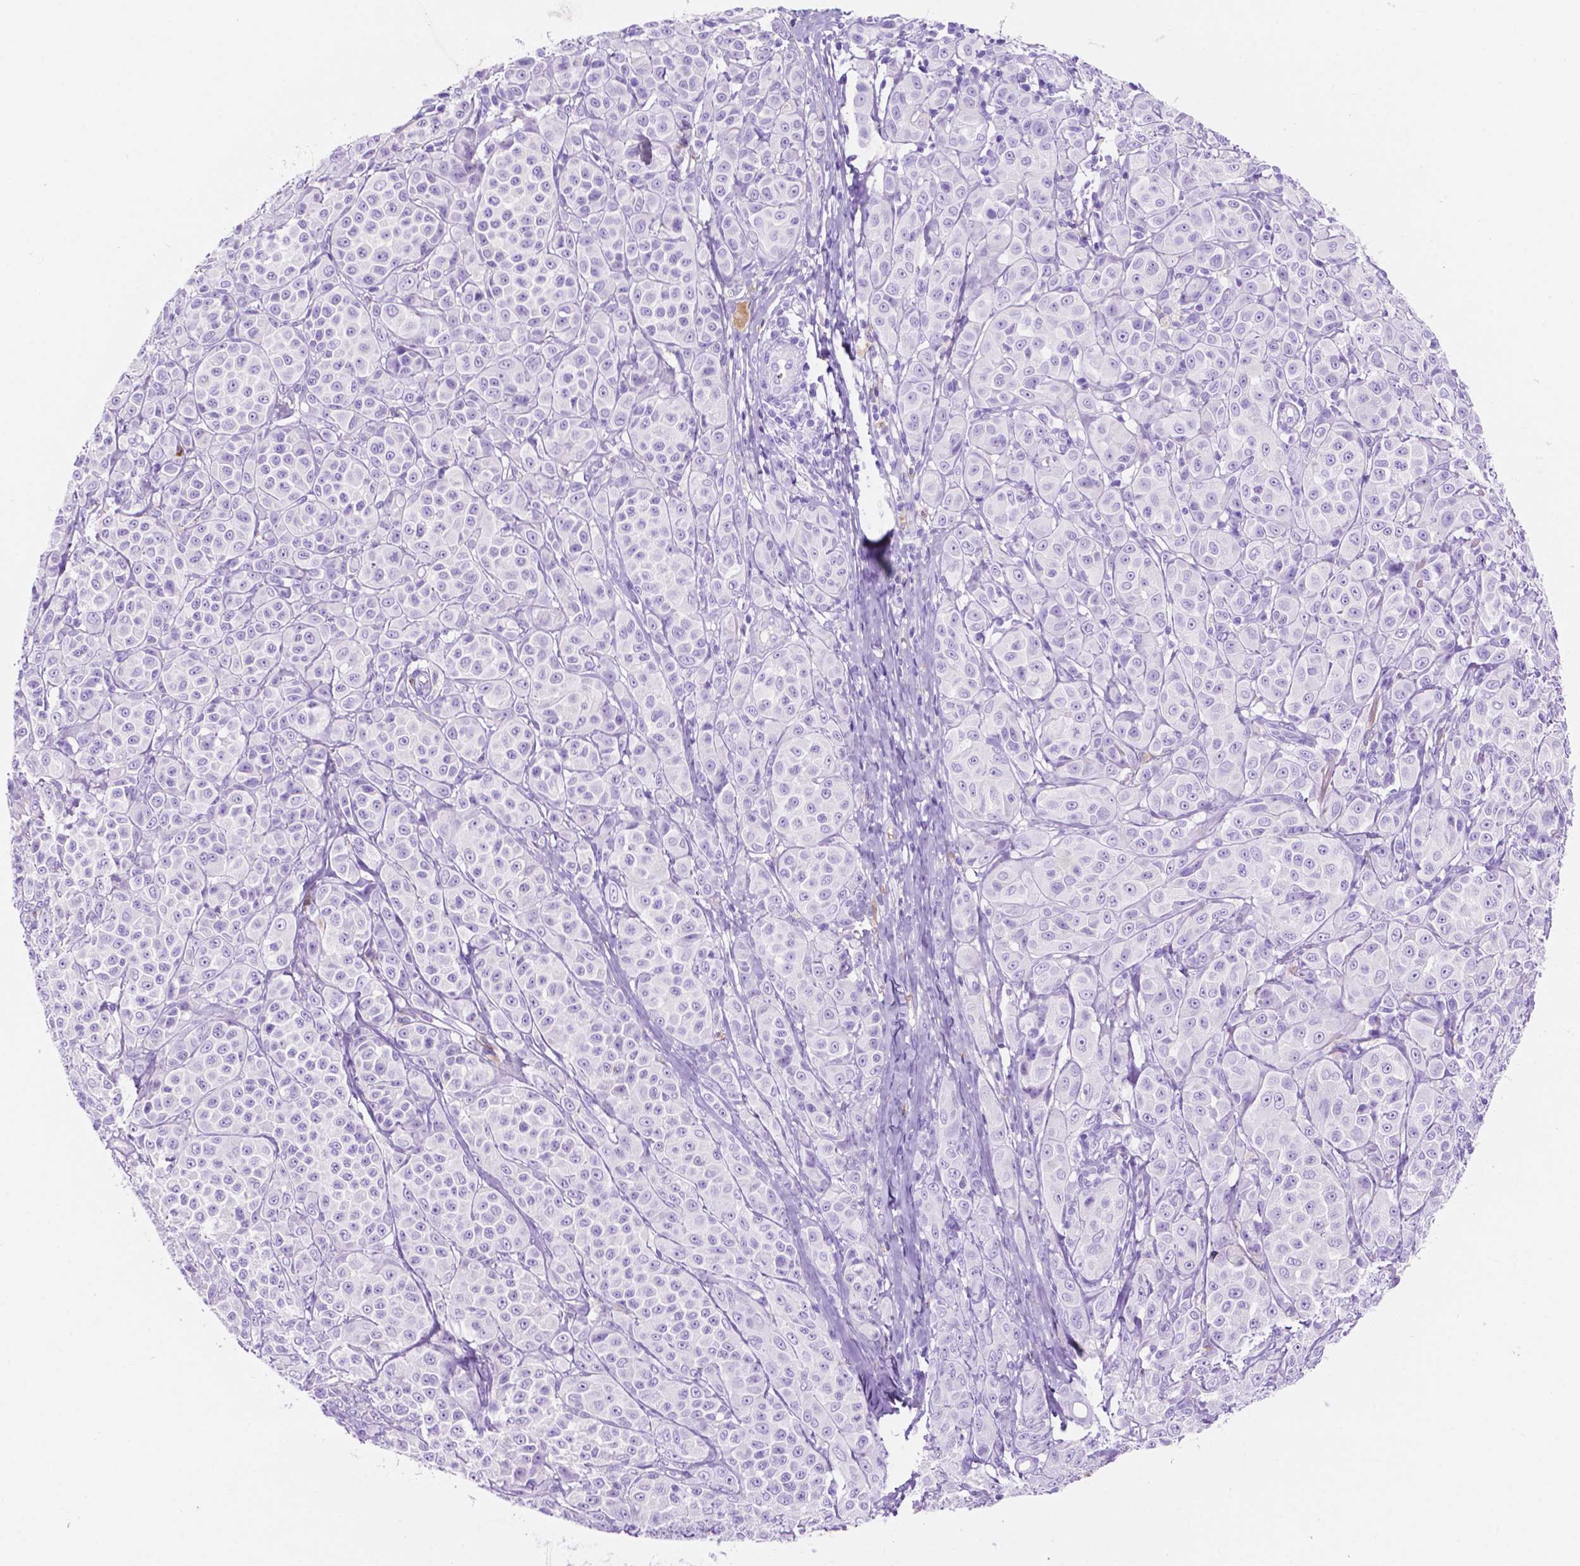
{"staining": {"intensity": "negative", "quantity": "none", "location": "none"}, "tissue": "melanoma", "cell_type": "Tumor cells", "image_type": "cancer", "snomed": [{"axis": "morphology", "description": "Malignant melanoma, NOS"}, {"axis": "topography", "description": "Skin"}], "caption": "An immunohistochemistry (IHC) photomicrograph of melanoma is shown. There is no staining in tumor cells of melanoma.", "gene": "FOXB2", "patient": {"sex": "male", "age": 89}}